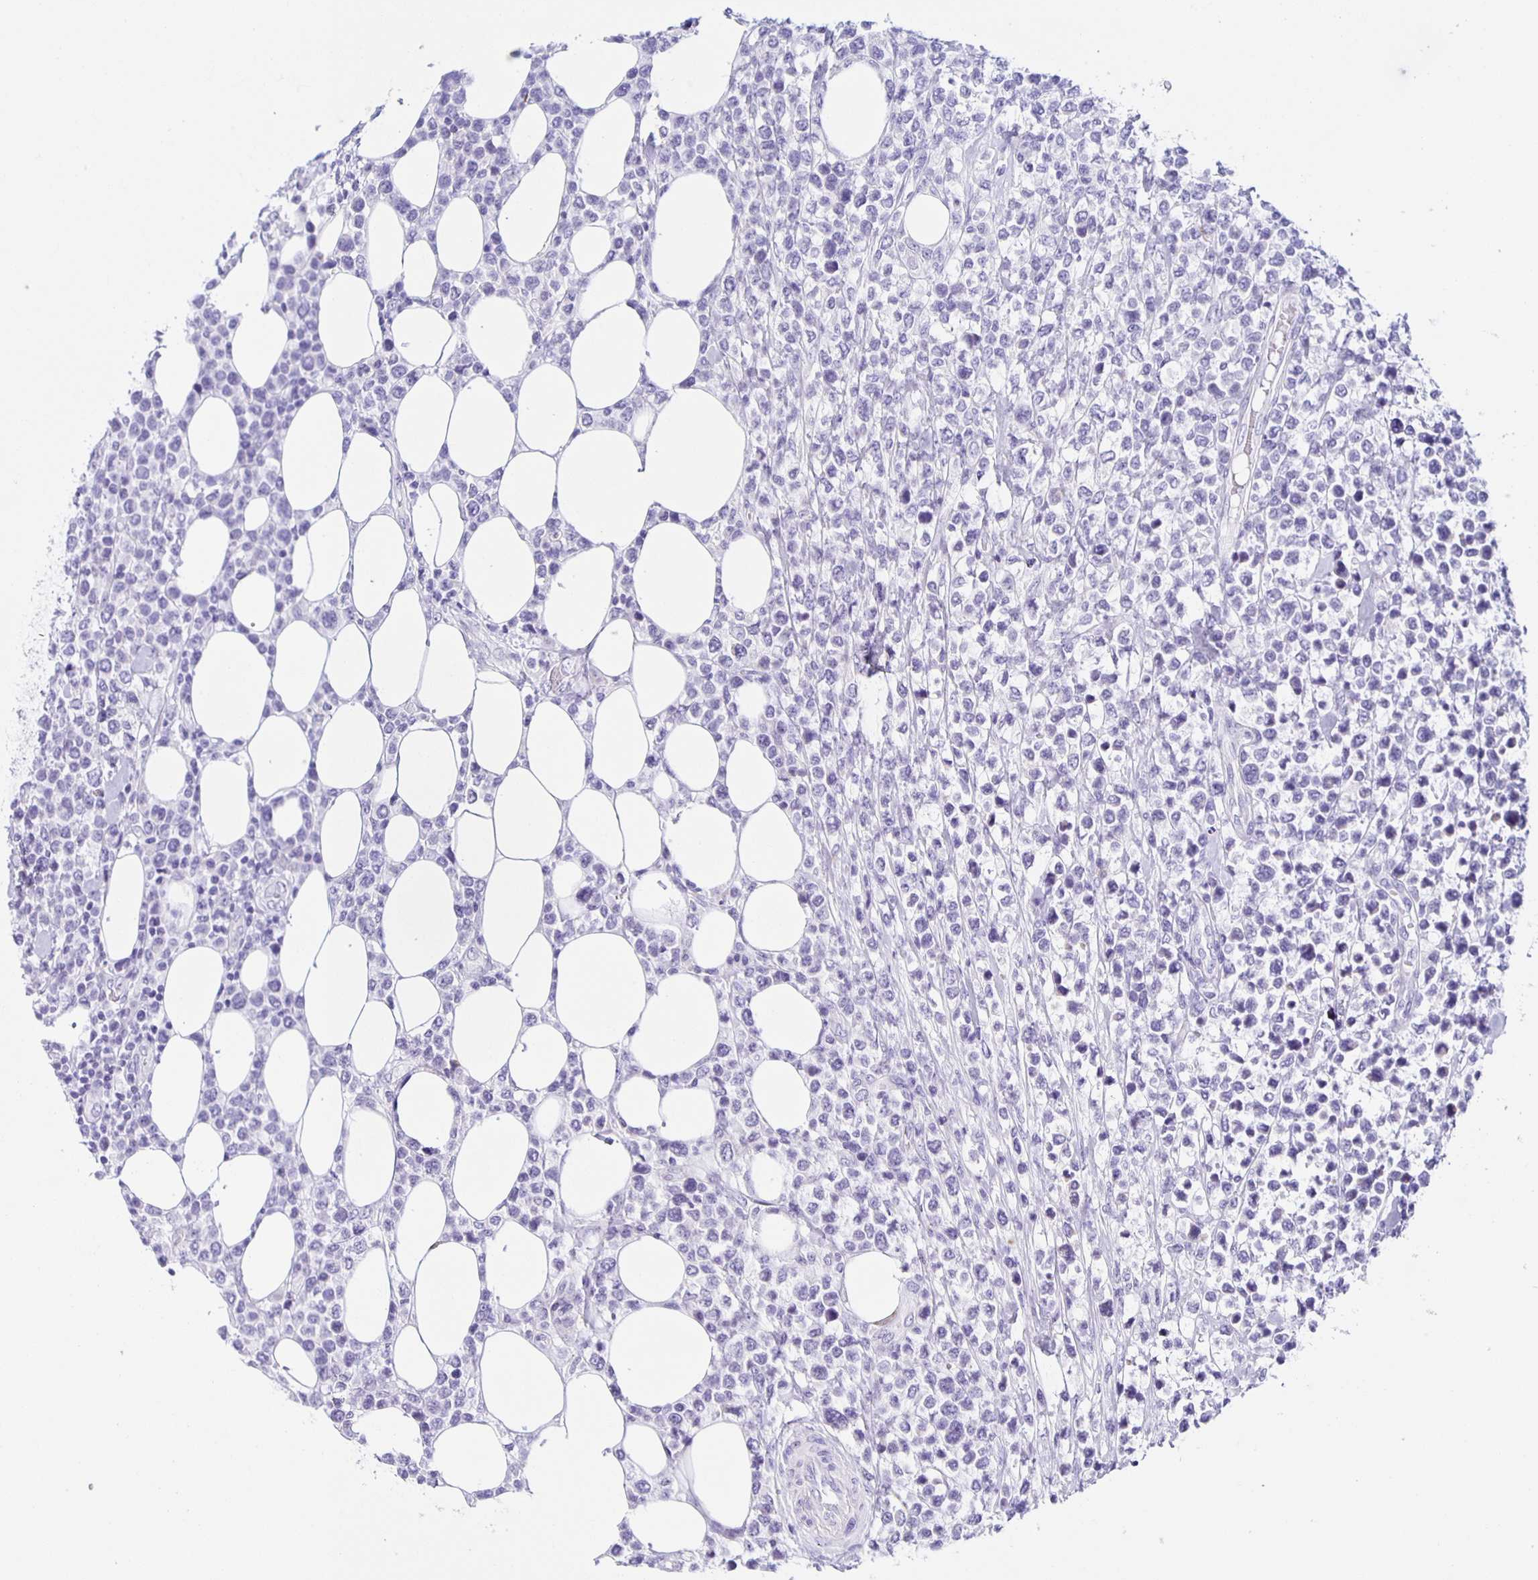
{"staining": {"intensity": "negative", "quantity": "none", "location": "none"}, "tissue": "lymphoma", "cell_type": "Tumor cells", "image_type": "cancer", "snomed": [{"axis": "morphology", "description": "Malignant lymphoma, non-Hodgkin's type, High grade"}, {"axis": "topography", "description": "Soft tissue"}], "caption": "The histopathology image exhibits no staining of tumor cells in high-grade malignant lymphoma, non-Hodgkin's type.", "gene": "AQP6", "patient": {"sex": "female", "age": 56}}